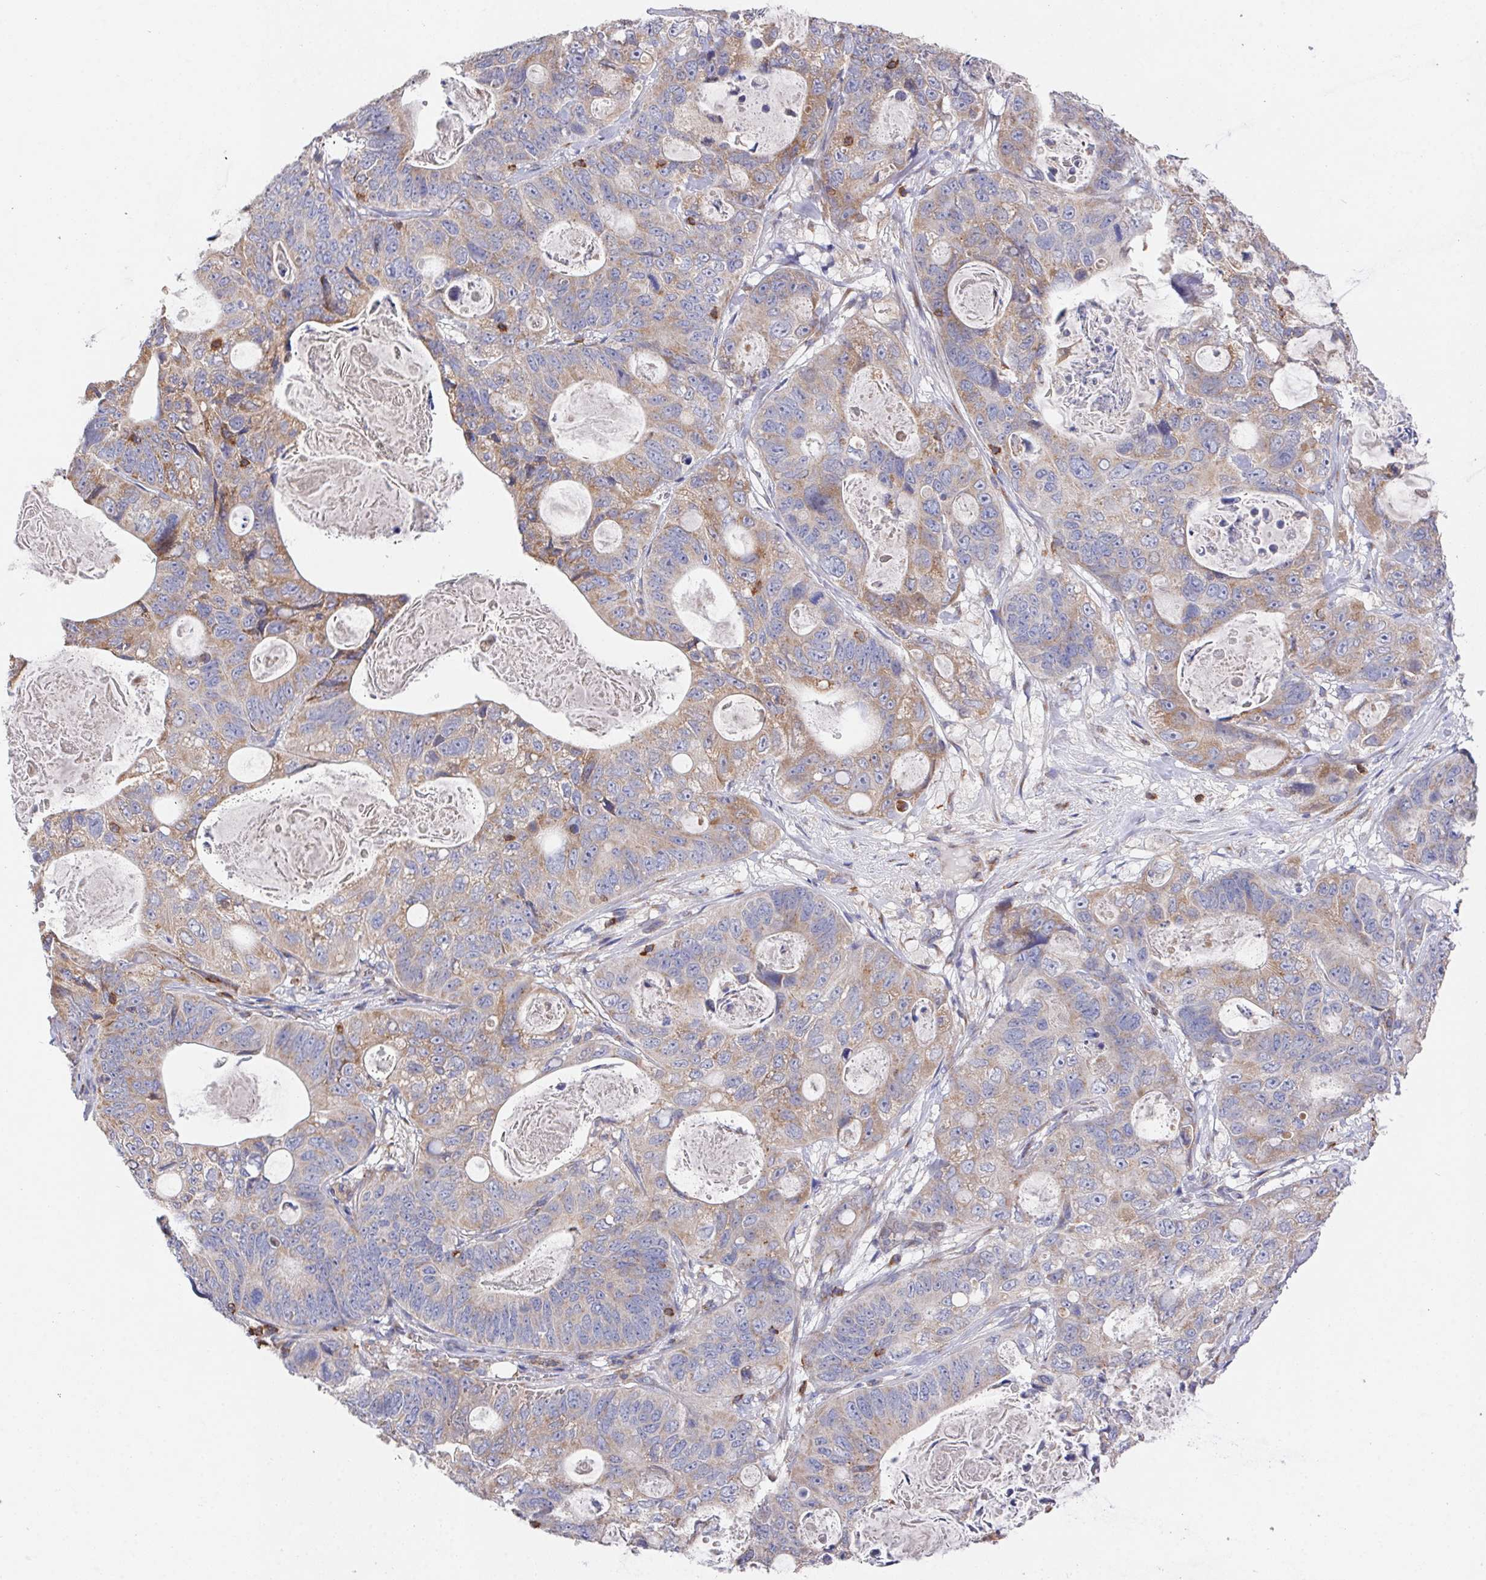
{"staining": {"intensity": "moderate", "quantity": "25%-75%", "location": "cytoplasmic/membranous"}, "tissue": "stomach cancer", "cell_type": "Tumor cells", "image_type": "cancer", "snomed": [{"axis": "morphology", "description": "Normal tissue, NOS"}, {"axis": "morphology", "description": "Adenocarcinoma, NOS"}, {"axis": "topography", "description": "Stomach"}], "caption": "Immunohistochemistry (IHC) histopathology image of neoplastic tissue: stomach cancer stained using immunohistochemistry shows medium levels of moderate protein expression localized specifically in the cytoplasmic/membranous of tumor cells, appearing as a cytoplasmic/membranous brown color.", "gene": "FAM241A", "patient": {"sex": "female", "age": 89}}